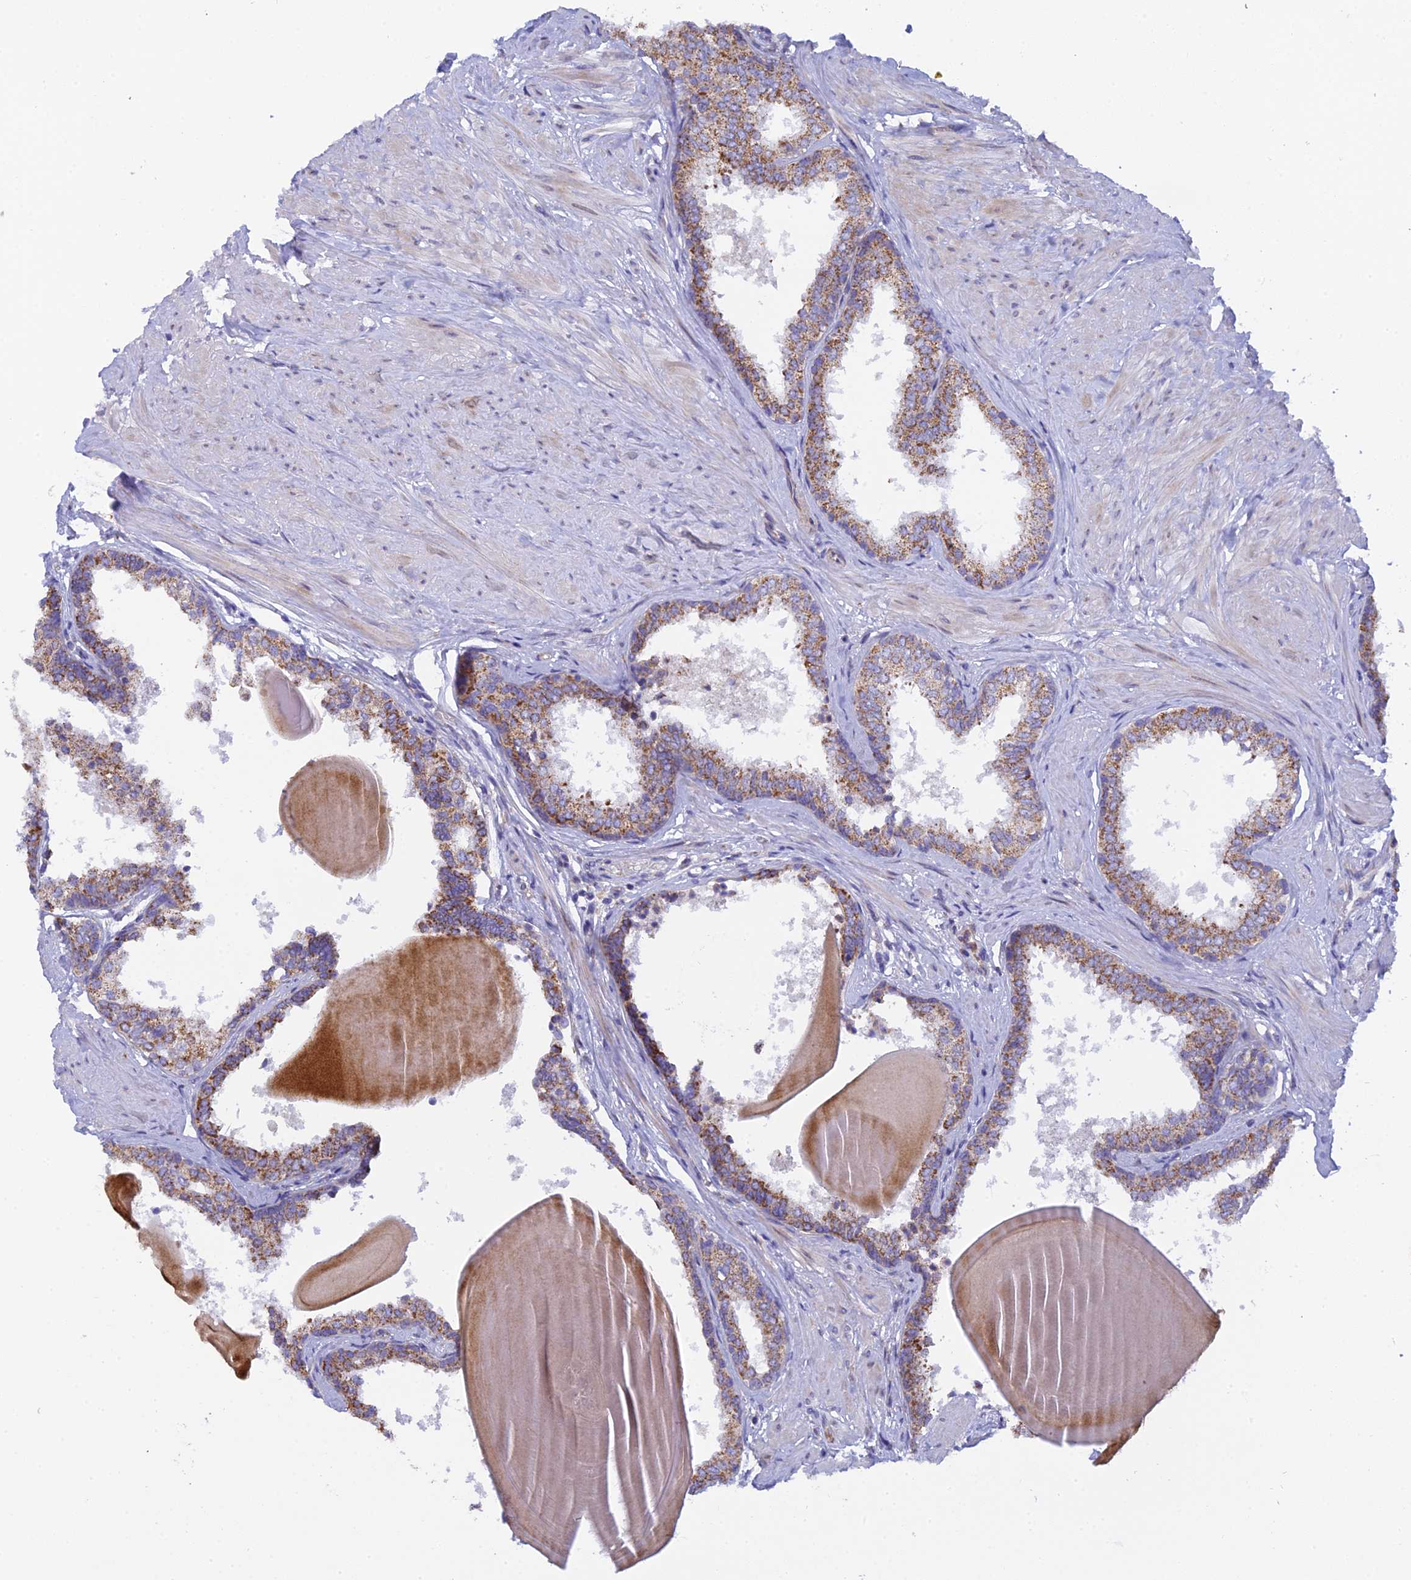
{"staining": {"intensity": "strong", "quantity": ">75%", "location": "cytoplasmic/membranous"}, "tissue": "prostate", "cell_type": "Glandular cells", "image_type": "normal", "snomed": [{"axis": "morphology", "description": "Normal tissue, NOS"}, {"axis": "topography", "description": "Prostate"}], "caption": "Immunohistochemistry (IHC) image of unremarkable prostate stained for a protein (brown), which exhibits high levels of strong cytoplasmic/membranous expression in approximately >75% of glandular cells.", "gene": "CLCN7", "patient": {"sex": "male", "age": 48}}